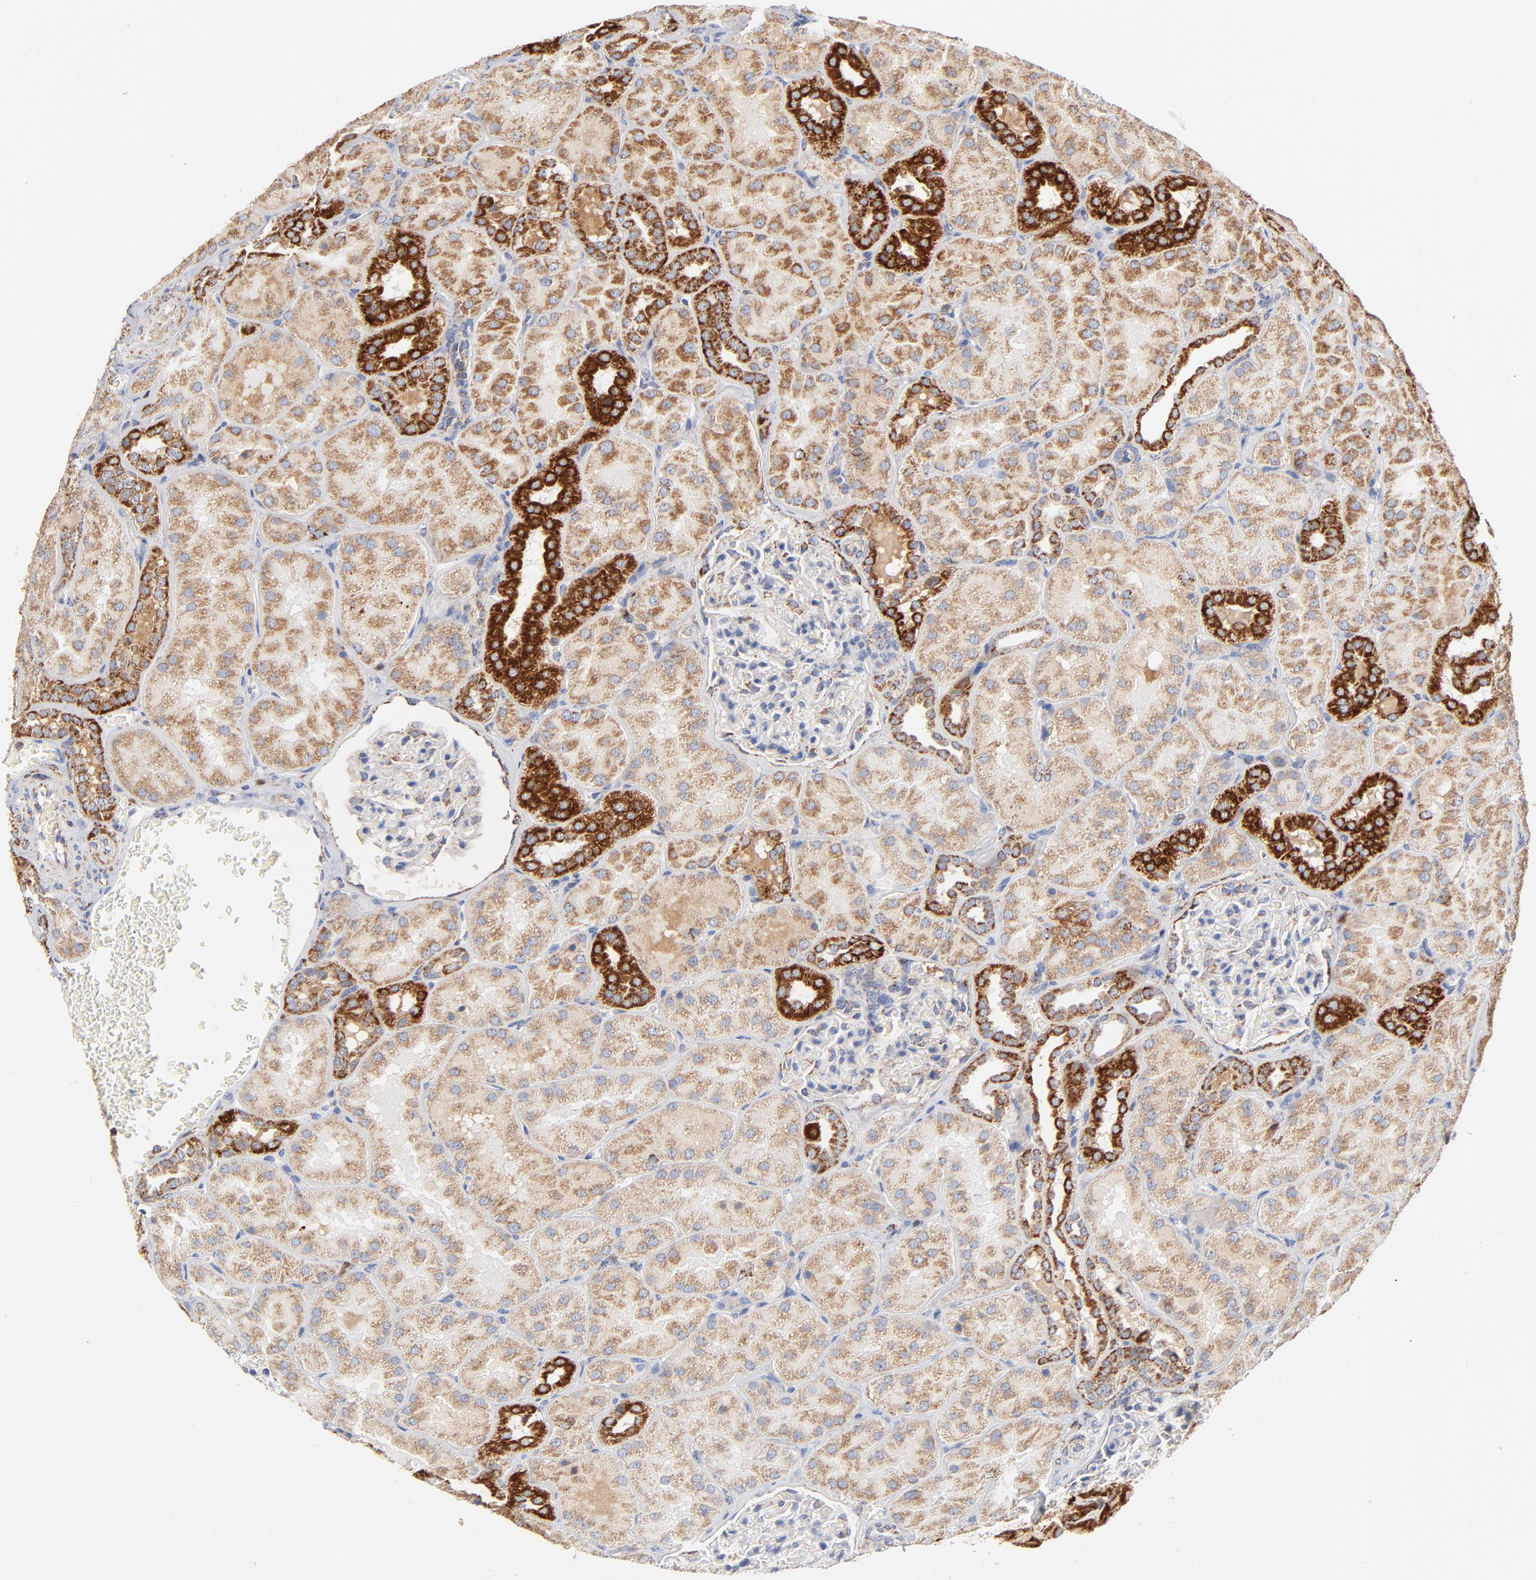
{"staining": {"intensity": "moderate", "quantity": "<25%", "location": "cytoplasmic/membranous"}, "tissue": "kidney", "cell_type": "Cells in glomeruli", "image_type": "normal", "snomed": [{"axis": "morphology", "description": "Normal tissue, NOS"}, {"axis": "topography", "description": "Kidney"}], "caption": "Immunohistochemistry histopathology image of normal kidney stained for a protein (brown), which reveals low levels of moderate cytoplasmic/membranous positivity in about <25% of cells in glomeruli.", "gene": "DIABLO", "patient": {"sex": "male", "age": 28}}